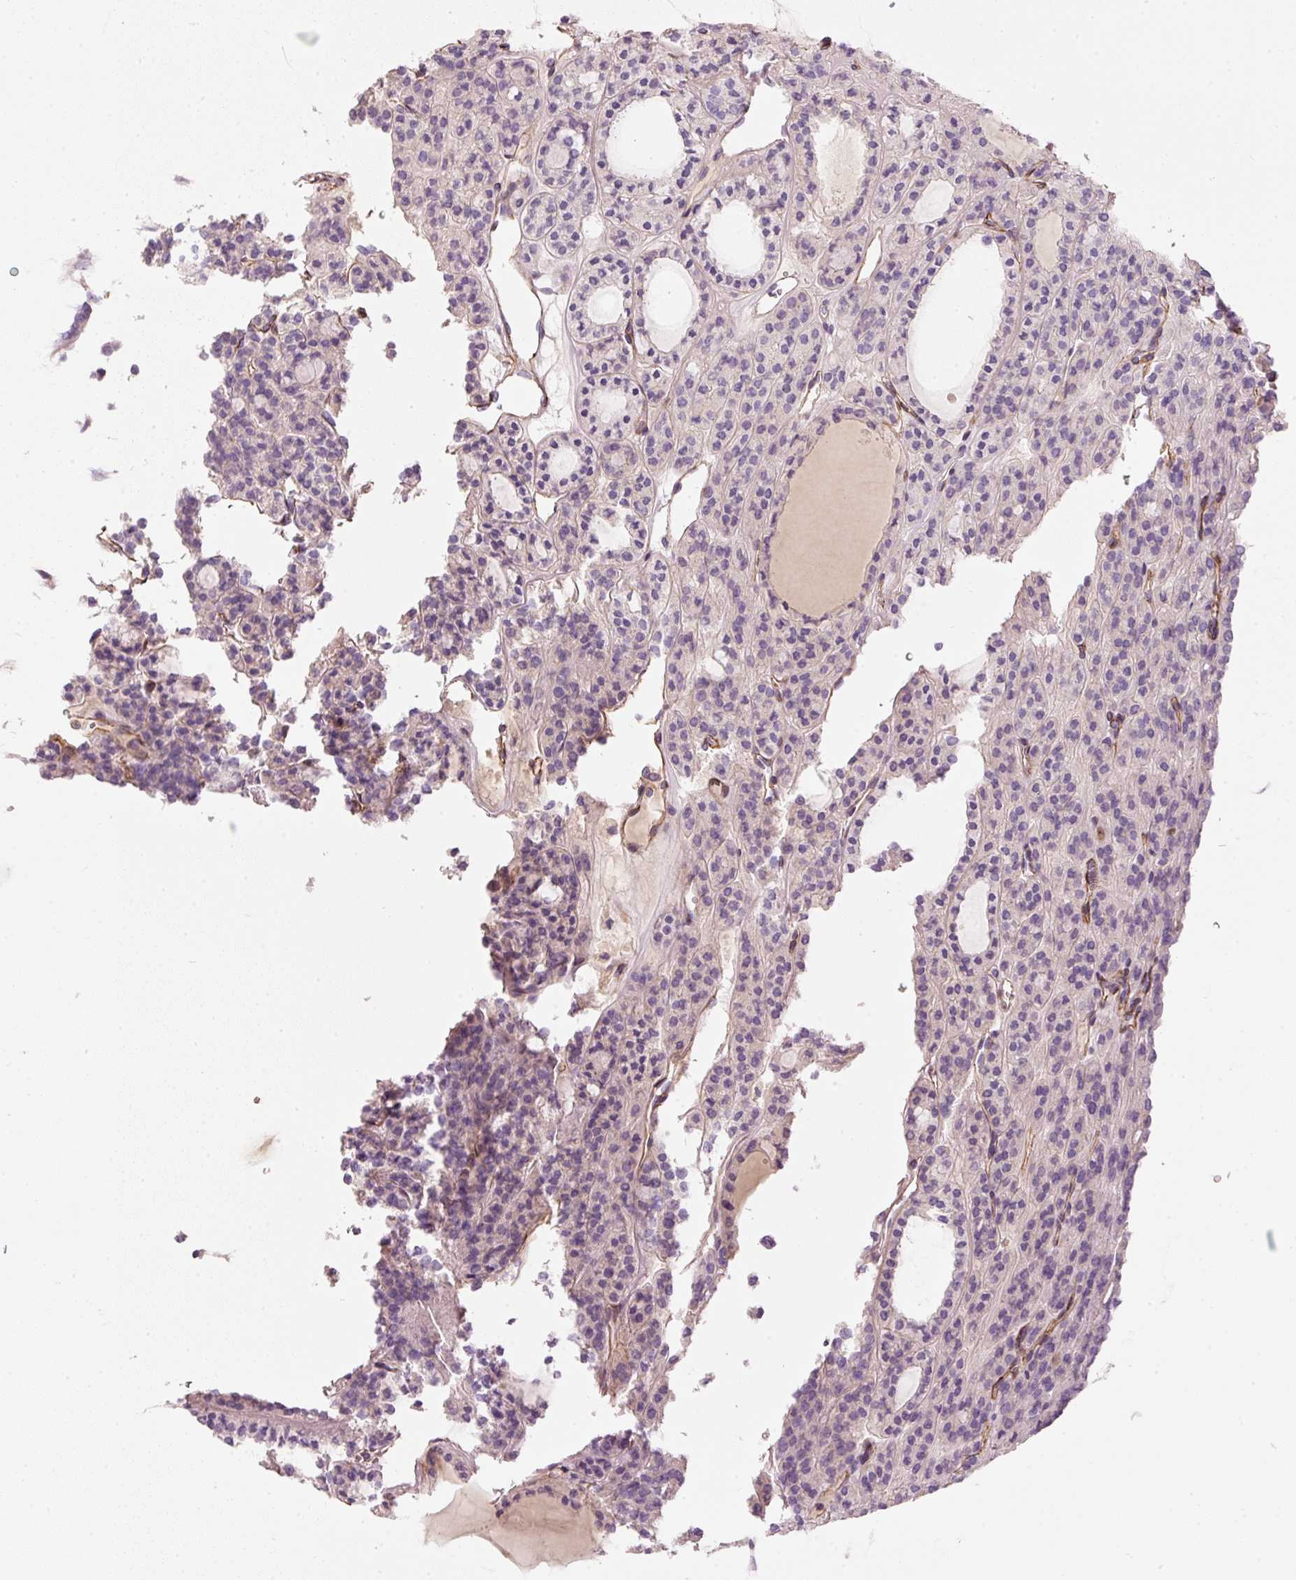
{"staining": {"intensity": "negative", "quantity": "none", "location": "none"}, "tissue": "thyroid cancer", "cell_type": "Tumor cells", "image_type": "cancer", "snomed": [{"axis": "morphology", "description": "Follicular adenoma carcinoma, NOS"}, {"axis": "topography", "description": "Thyroid gland"}], "caption": "Follicular adenoma carcinoma (thyroid) was stained to show a protein in brown. There is no significant positivity in tumor cells.", "gene": "OSR2", "patient": {"sex": "female", "age": 63}}